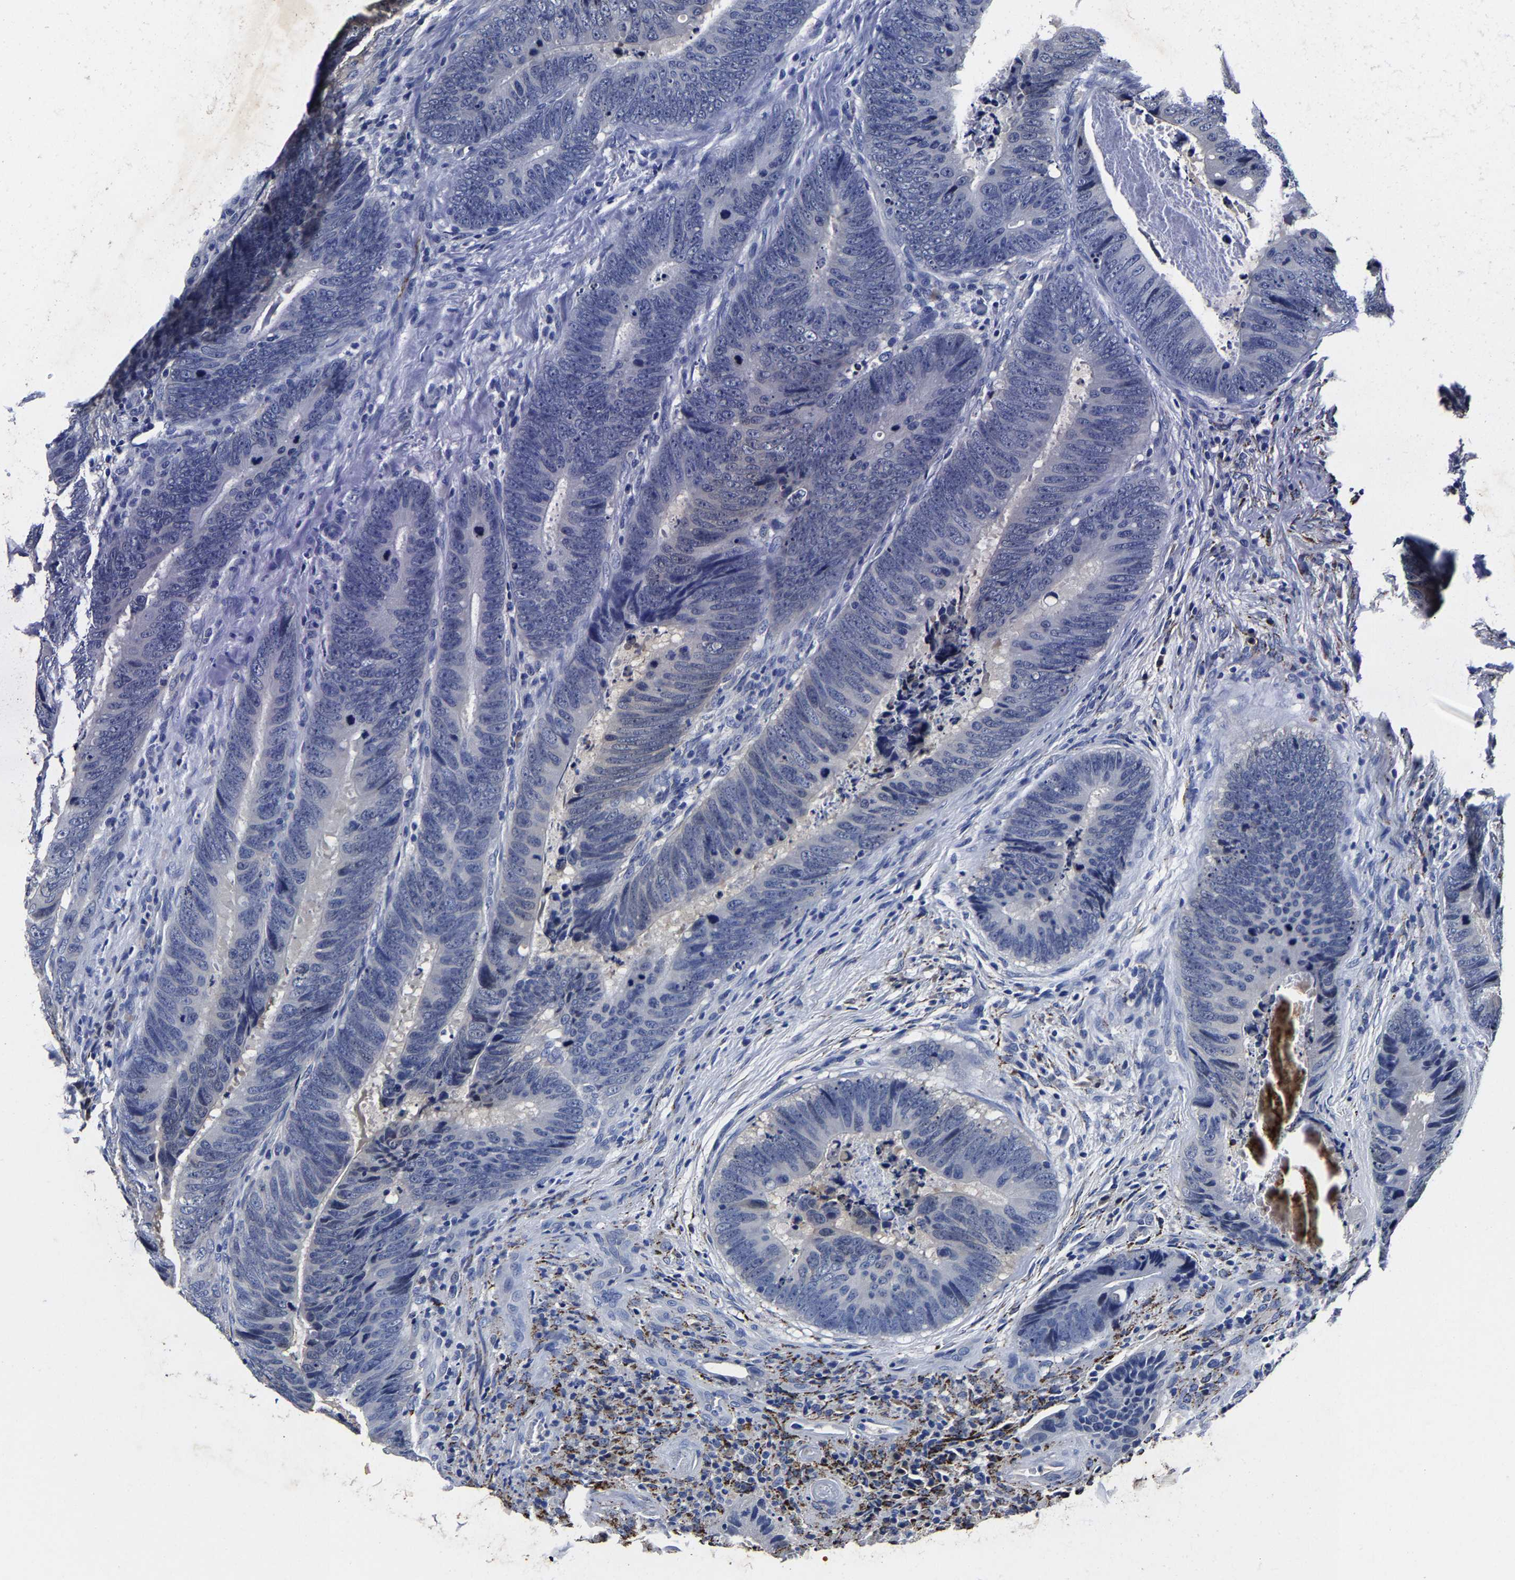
{"staining": {"intensity": "negative", "quantity": "none", "location": "none"}, "tissue": "colorectal cancer", "cell_type": "Tumor cells", "image_type": "cancer", "snomed": [{"axis": "morphology", "description": "Adenocarcinoma, NOS"}, {"axis": "topography", "description": "Colon"}], "caption": "Immunohistochemical staining of human colorectal cancer exhibits no significant expression in tumor cells.", "gene": "PSPH", "patient": {"sex": "male", "age": 56}}